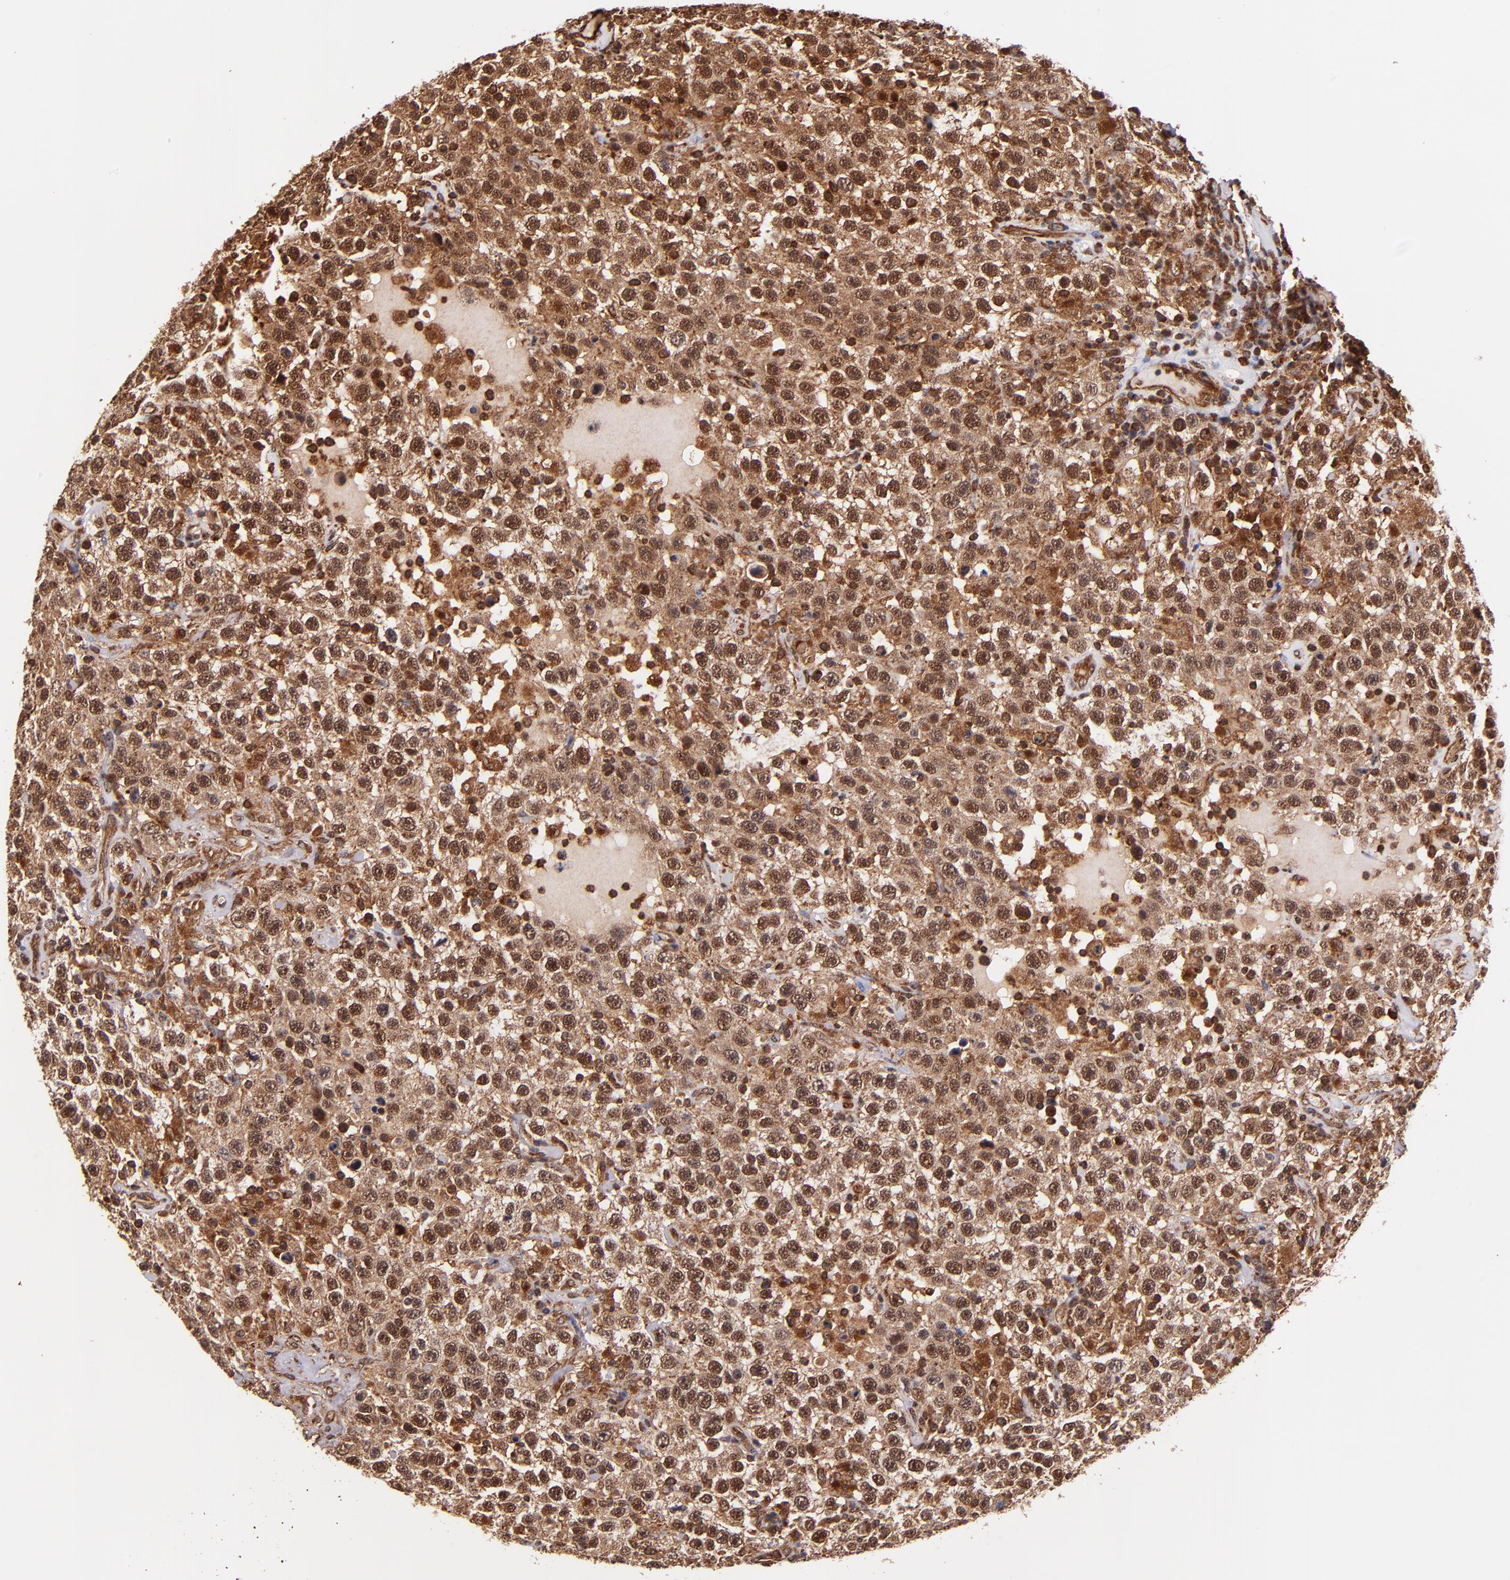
{"staining": {"intensity": "strong", "quantity": ">75%", "location": "cytoplasmic/membranous,nuclear"}, "tissue": "testis cancer", "cell_type": "Tumor cells", "image_type": "cancer", "snomed": [{"axis": "morphology", "description": "Seminoma, NOS"}, {"axis": "topography", "description": "Testis"}], "caption": "Strong cytoplasmic/membranous and nuclear staining is appreciated in about >75% of tumor cells in seminoma (testis). The staining was performed using DAB to visualize the protein expression in brown, while the nuclei were stained in blue with hematoxylin (Magnification: 20x).", "gene": "STX8", "patient": {"sex": "male", "age": 41}}